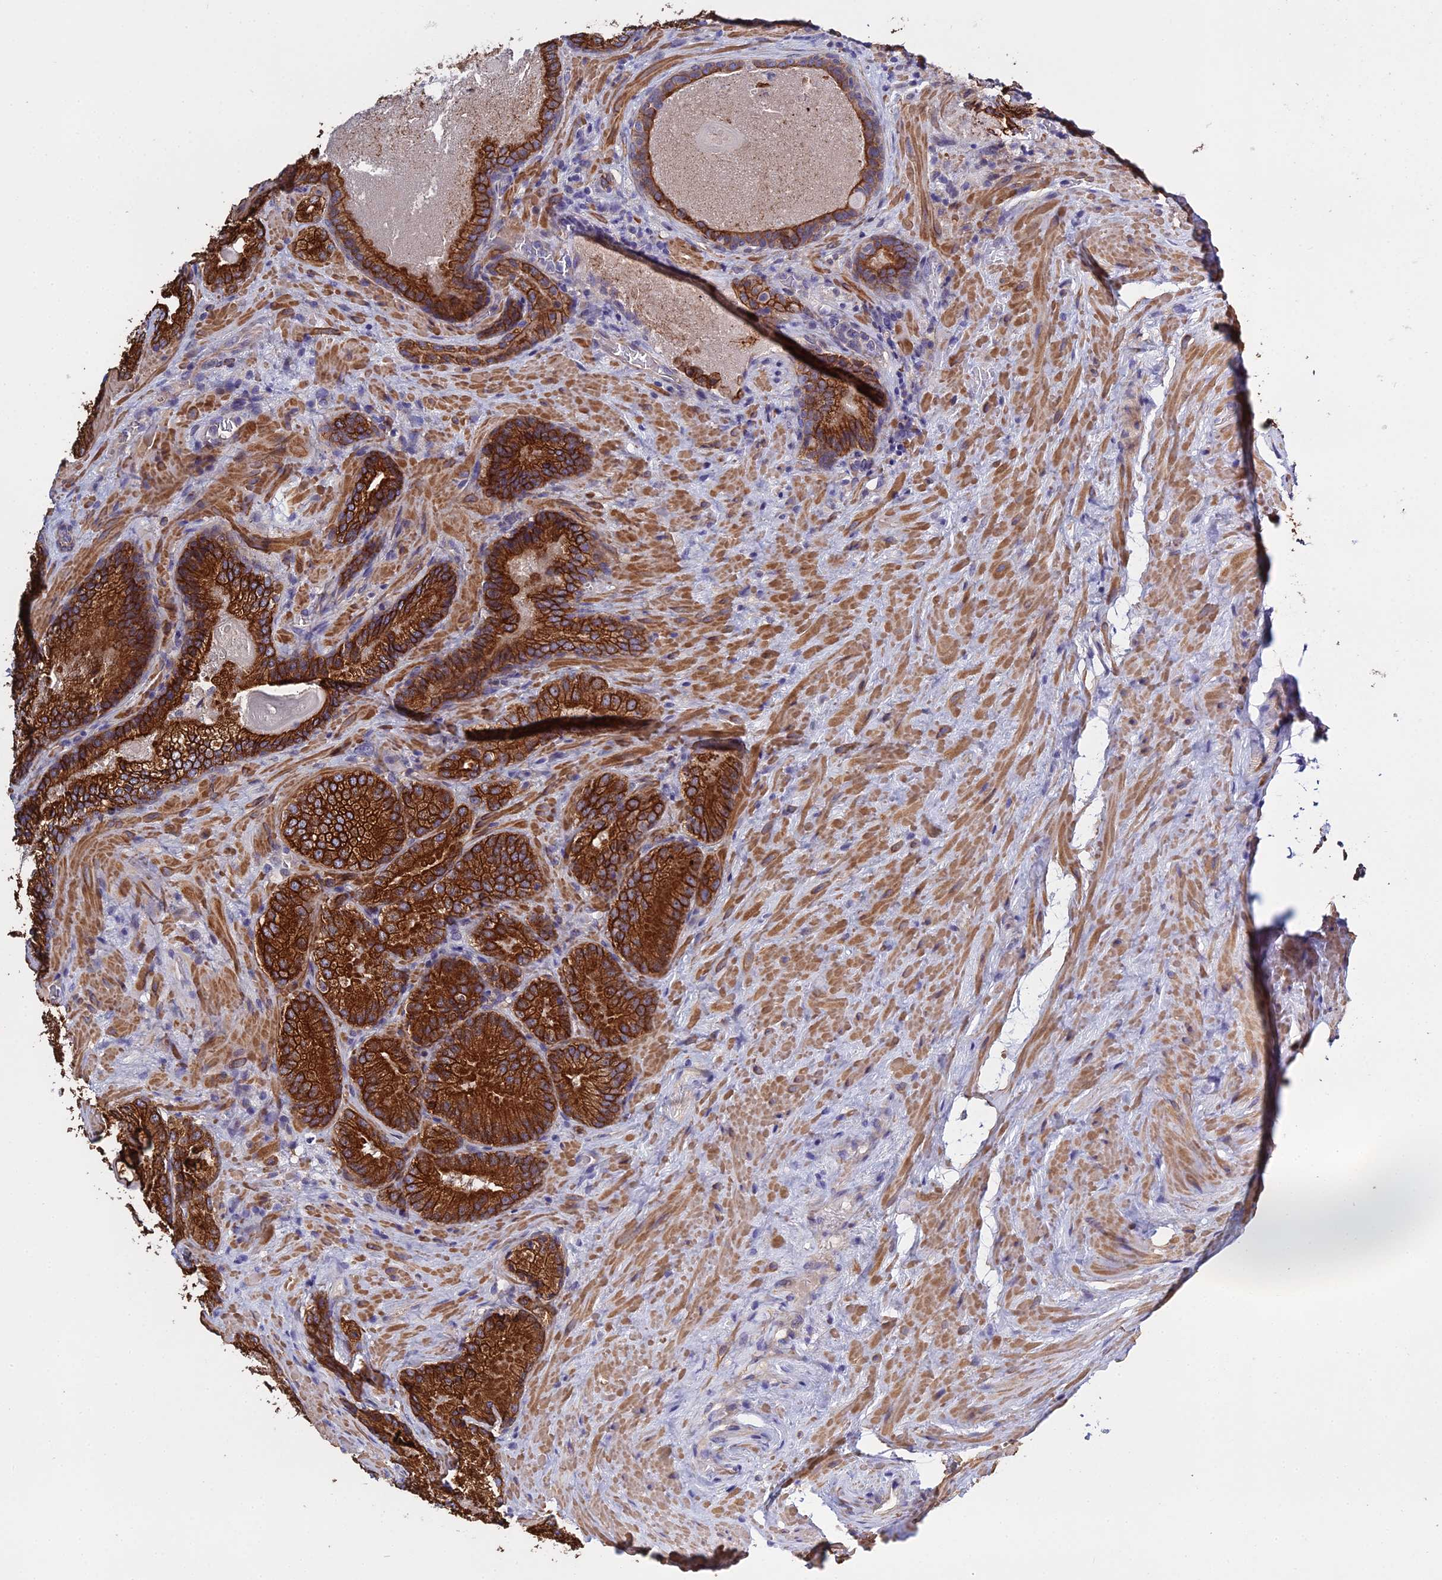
{"staining": {"intensity": "strong", "quantity": ">75%", "location": "cytoplasmic/membranous"}, "tissue": "prostate cancer", "cell_type": "Tumor cells", "image_type": "cancer", "snomed": [{"axis": "morphology", "description": "Adenocarcinoma, Low grade"}, {"axis": "topography", "description": "Prostate"}], "caption": "This photomicrograph exhibits prostate cancer stained with immunohistochemistry to label a protein in brown. The cytoplasmic/membranous of tumor cells show strong positivity for the protein. Nuclei are counter-stained blue.", "gene": "LZTS2", "patient": {"sex": "male", "age": 74}}